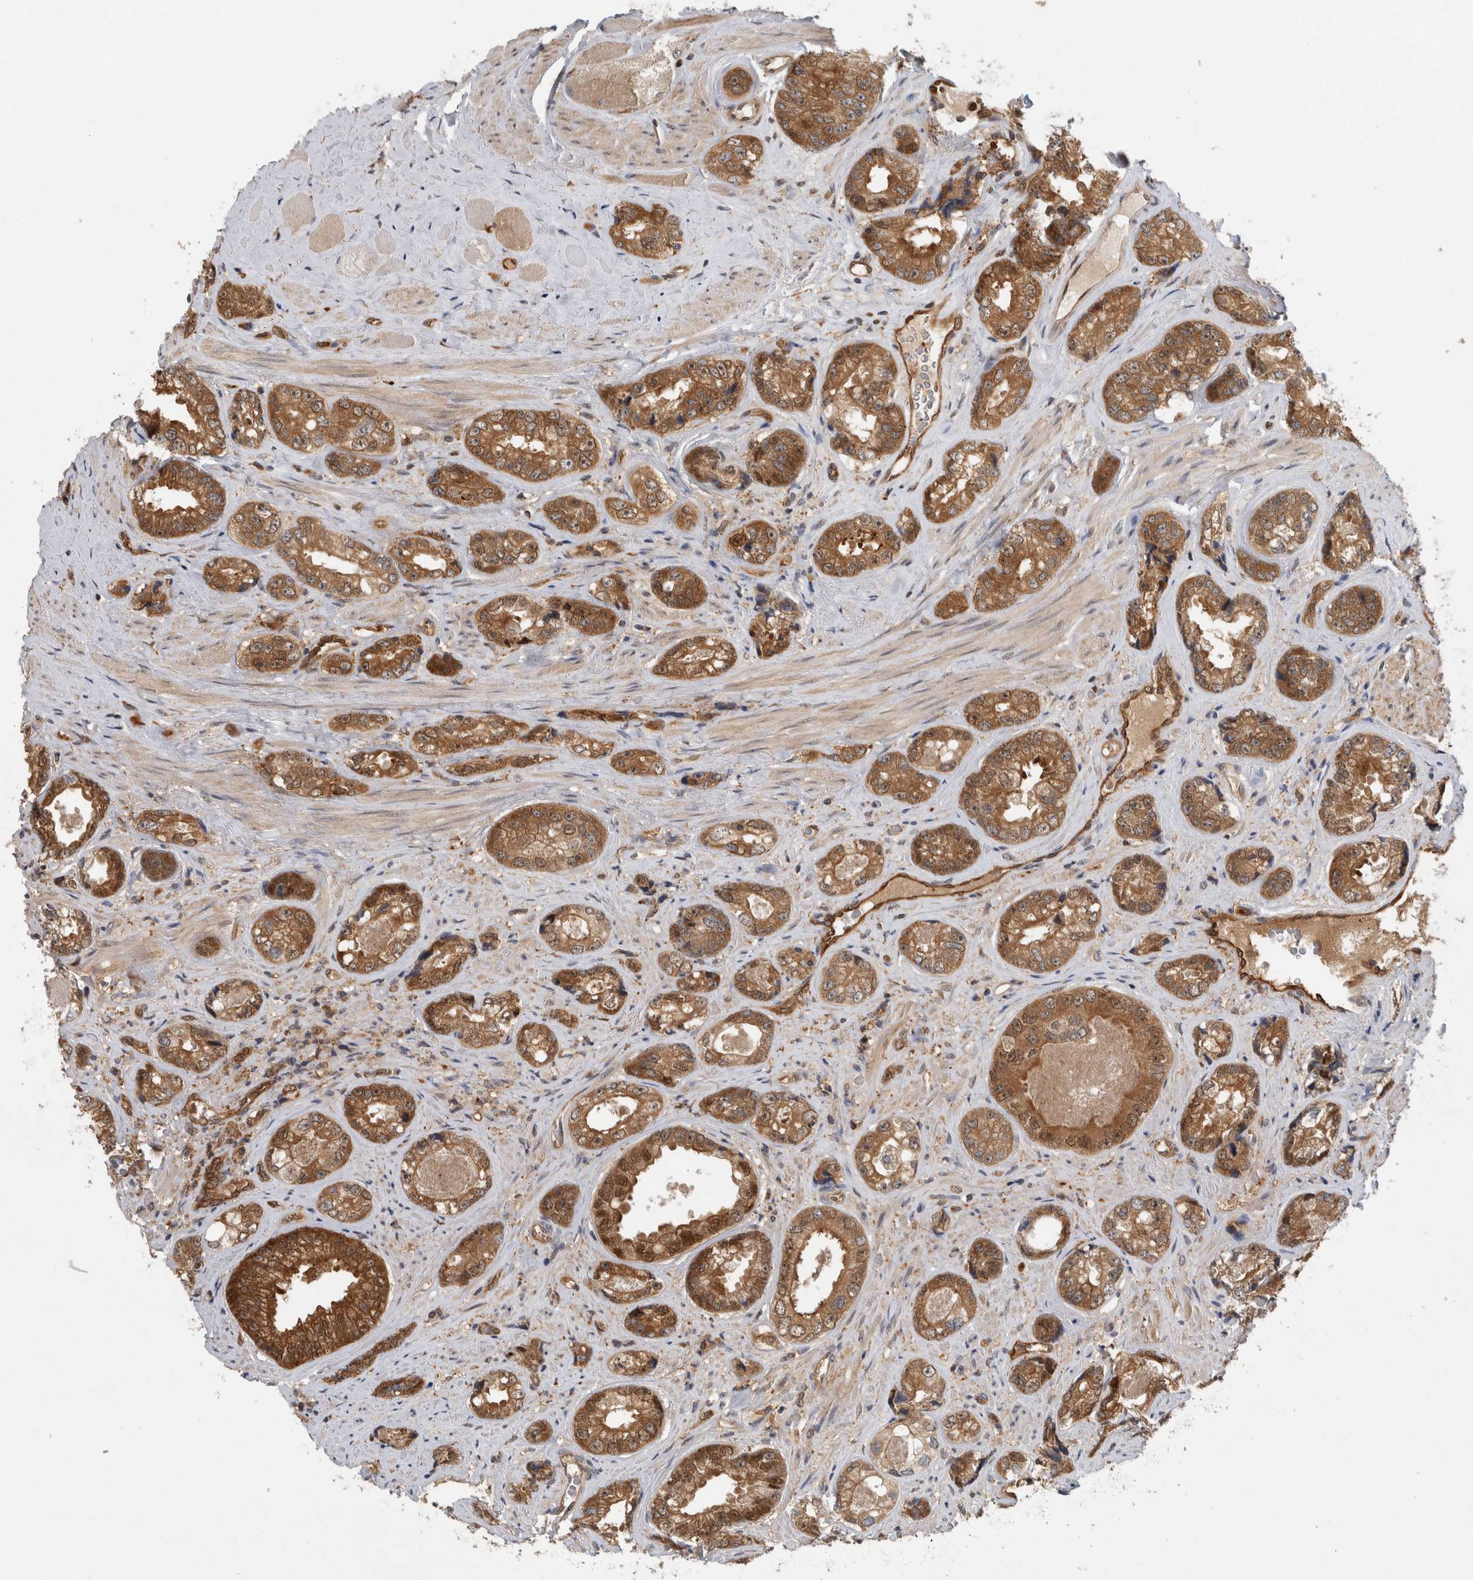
{"staining": {"intensity": "moderate", "quantity": ">75%", "location": "cytoplasmic/membranous,nuclear"}, "tissue": "prostate cancer", "cell_type": "Tumor cells", "image_type": "cancer", "snomed": [{"axis": "morphology", "description": "Adenocarcinoma, High grade"}, {"axis": "topography", "description": "Prostate"}], "caption": "High-power microscopy captured an IHC micrograph of prostate cancer (high-grade adenocarcinoma), revealing moderate cytoplasmic/membranous and nuclear positivity in about >75% of tumor cells.", "gene": "ASTN2", "patient": {"sex": "male", "age": 61}}